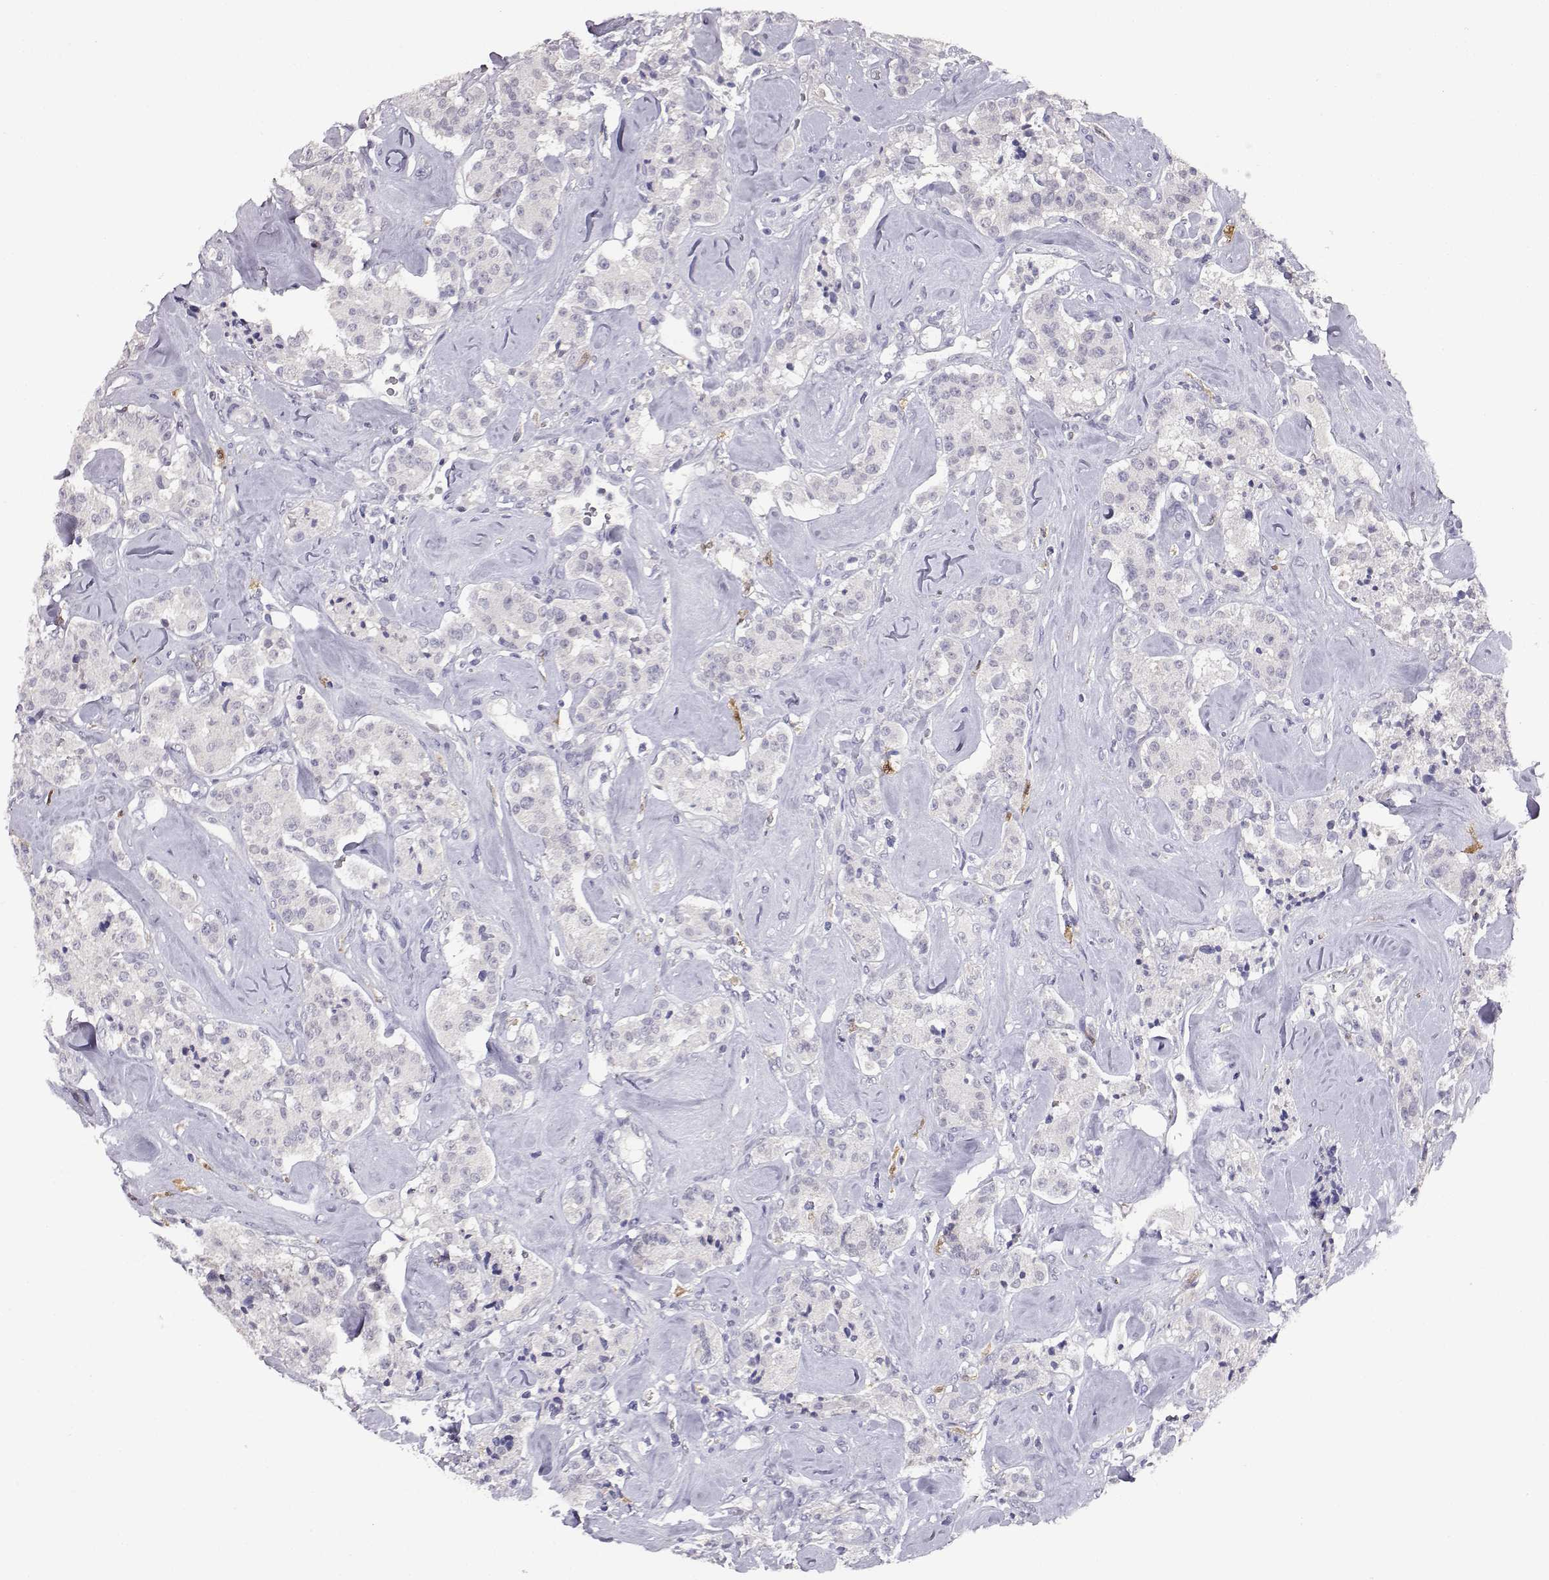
{"staining": {"intensity": "negative", "quantity": "none", "location": "none"}, "tissue": "carcinoid", "cell_type": "Tumor cells", "image_type": "cancer", "snomed": [{"axis": "morphology", "description": "Carcinoid, malignant, NOS"}, {"axis": "topography", "description": "Pancreas"}], "caption": "An immunohistochemistry (IHC) photomicrograph of carcinoid is shown. There is no staining in tumor cells of carcinoid.", "gene": "AKR1B1", "patient": {"sex": "male", "age": 41}}